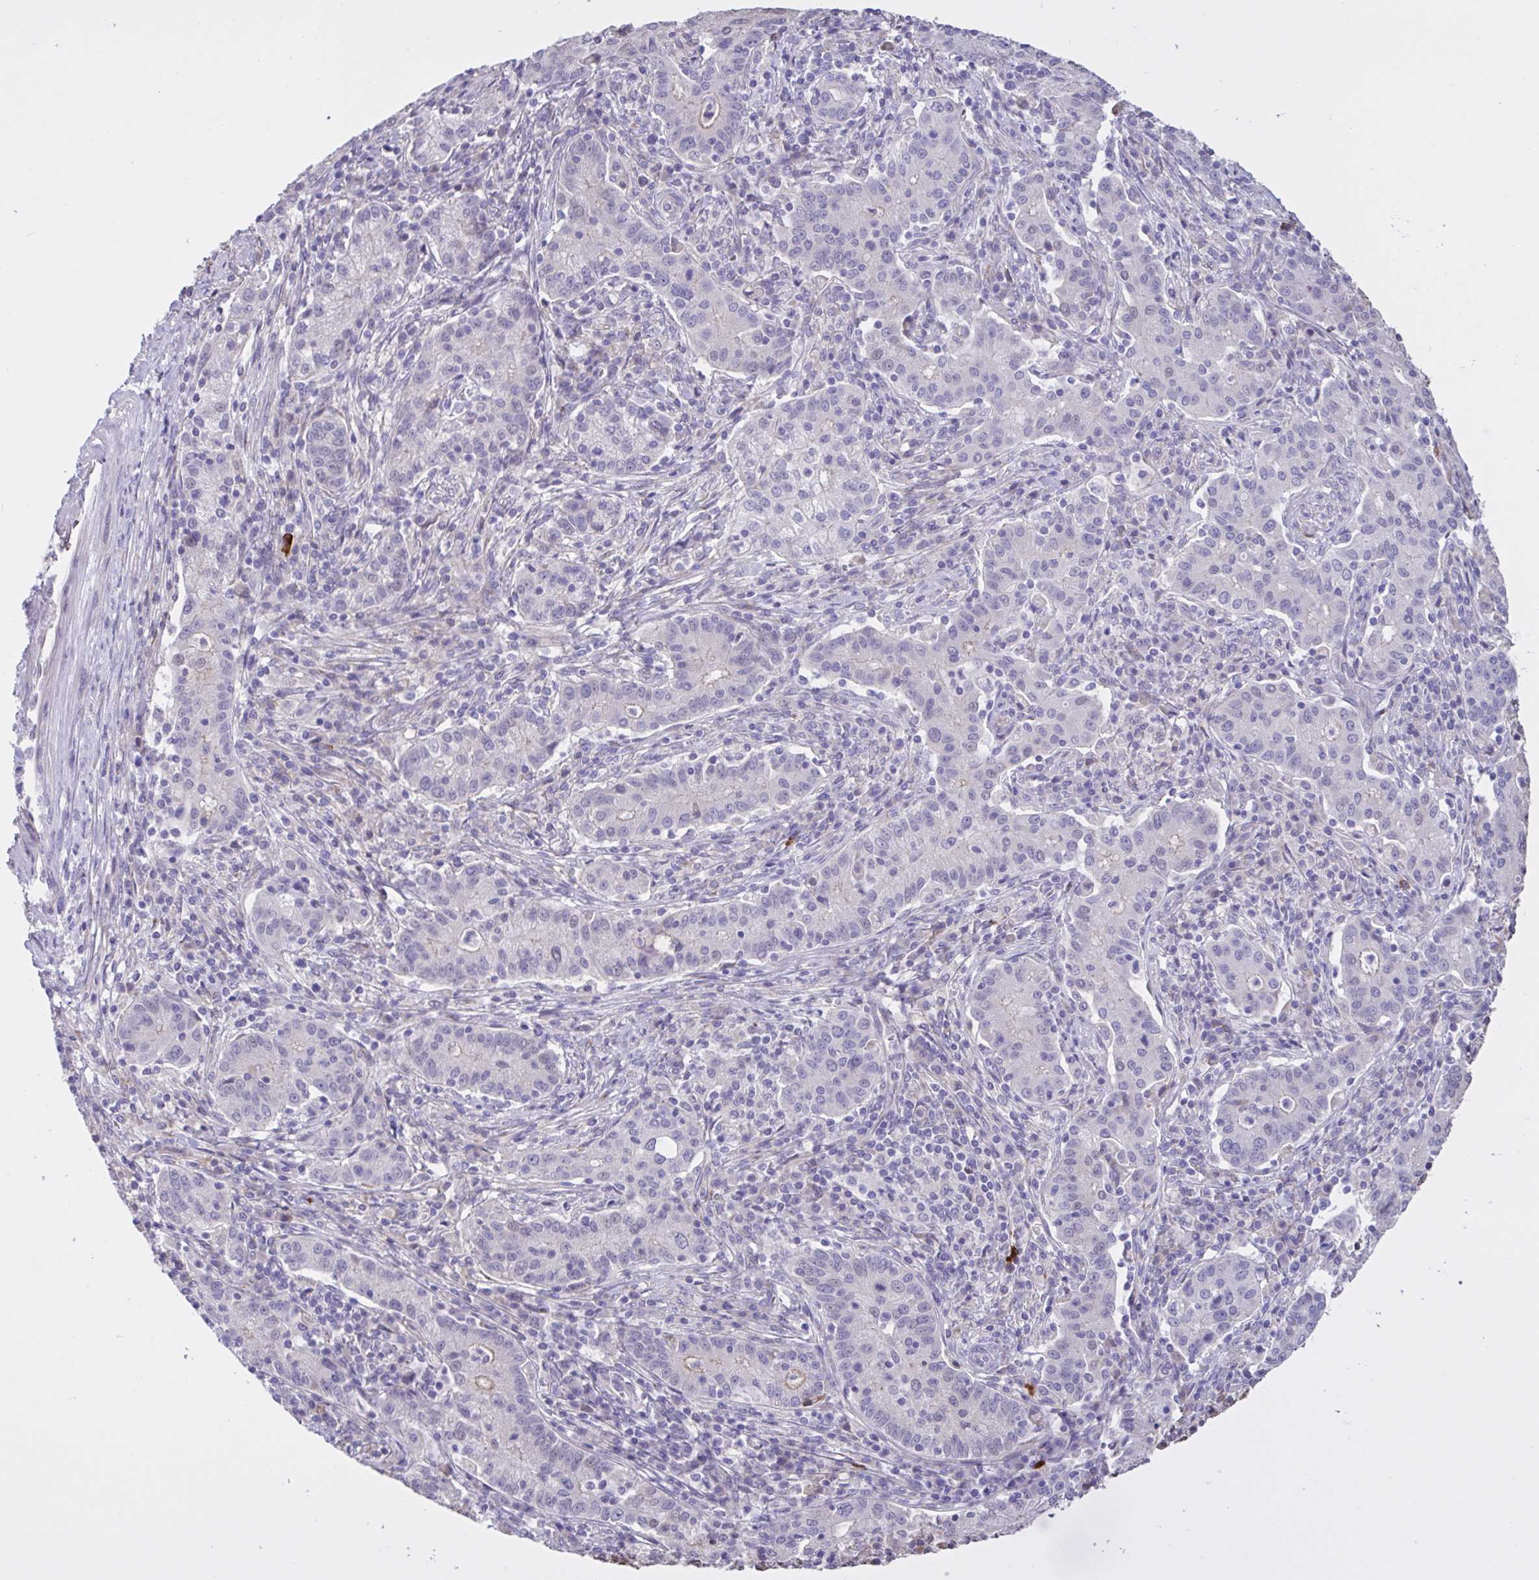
{"staining": {"intensity": "negative", "quantity": "none", "location": "none"}, "tissue": "cervical cancer", "cell_type": "Tumor cells", "image_type": "cancer", "snomed": [{"axis": "morphology", "description": "Normal tissue, NOS"}, {"axis": "morphology", "description": "Adenocarcinoma, NOS"}, {"axis": "topography", "description": "Cervix"}], "caption": "This is an immunohistochemistry histopathology image of adenocarcinoma (cervical). There is no expression in tumor cells.", "gene": "MRGPRX2", "patient": {"sex": "female", "age": 44}}